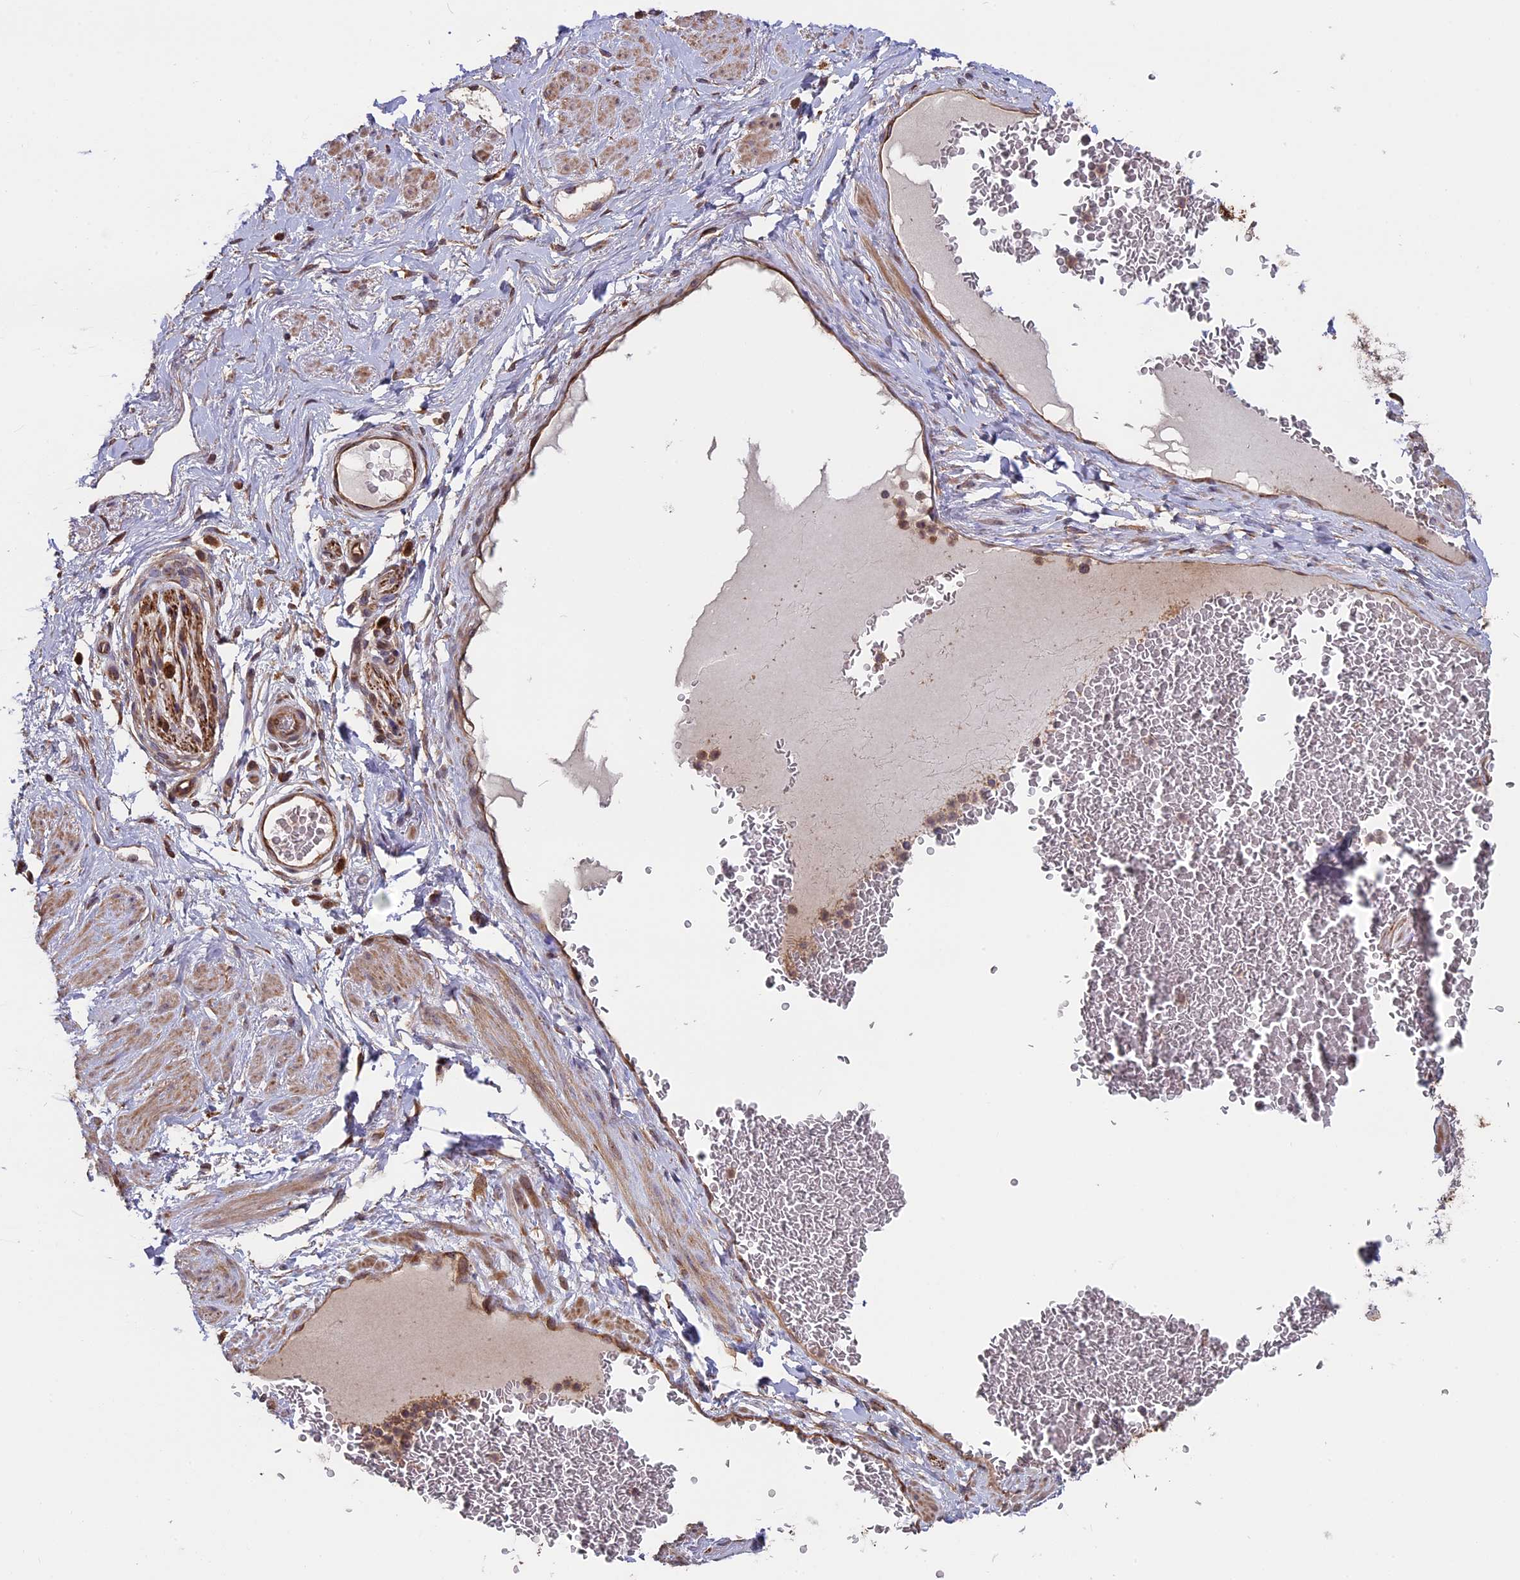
{"staining": {"intensity": "moderate", "quantity": "25%-75%", "location": "cytoplasmic/membranous"}, "tissue": "soft tissue", "cell_type": "Fibroblasts", "image_type": "normal", "snomed": [{"axis": "morphology", "description": "Normal tissue, NOS"}, {"axis": "morphology", "description": "Adenocarcinoma, NOS"}, {"axis": "topography", "description": "Rectum"}, {"axis": "topography", "description": "Vagina"}, {"axis": "topography", "description": "Peripheral nerve tissue"}], "caption": "Human soft tissue stained for a protein (brown) exhibits moderate cytoplasmic/membranous positive positivity in approximately 25%-75% of fibroblasts.", "gene": "VWA3A", "patient": {"sex": "female", "age": 71}}